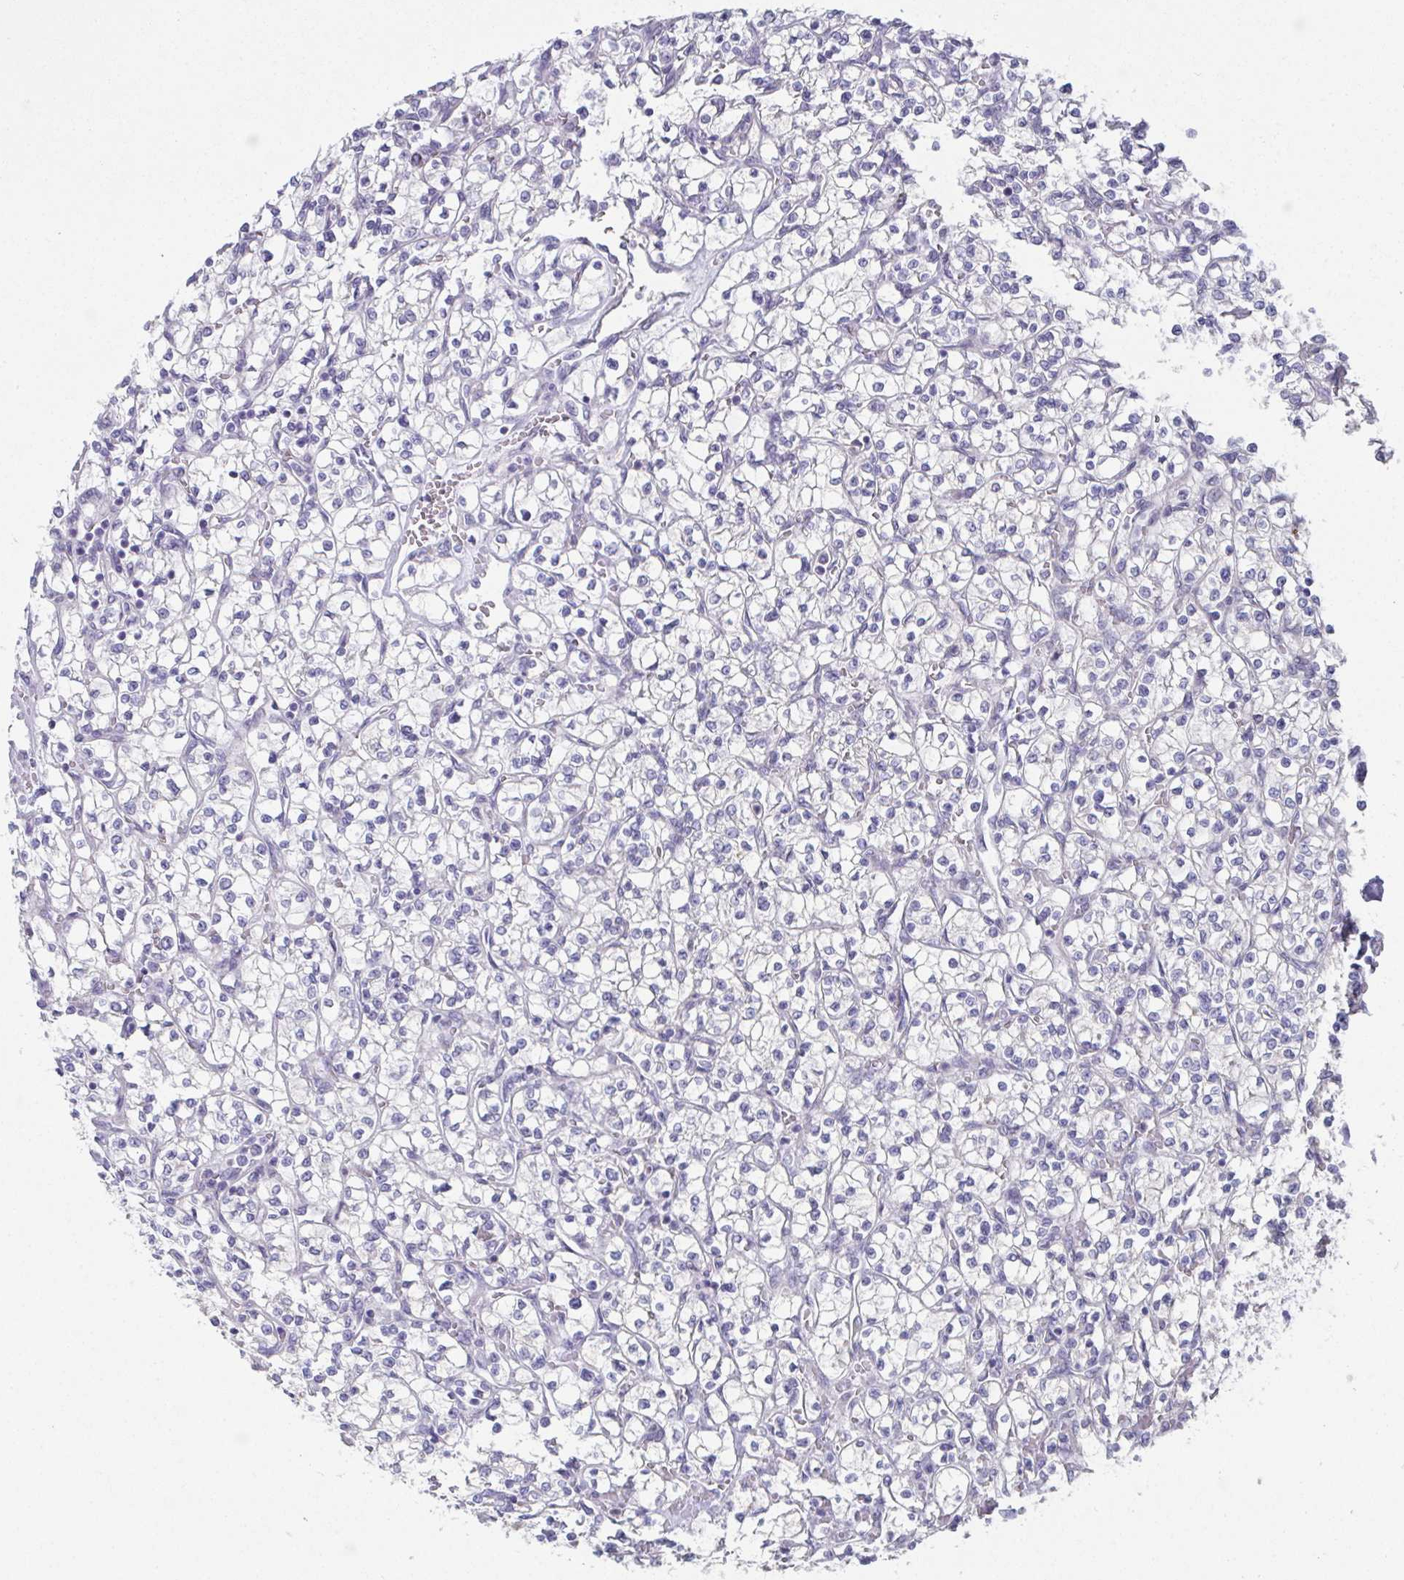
{"staining": {"intensity": "negative", "quantity": "none", "location": "none"}, "tissue": "renal cancer", "cell_type": "Tumor cells", "image_type": "cancer", "snomed": [{"axis": "morphology", "description": "Adenocarcinoma, NOS"}, {"axis": "topography", "description": "Kidney"}], "caption": "There is no significant expression in tumor cells of renal cancer (adenocarcinoma).", "gene": "RBP1", "patient": {"sex": "female", "age": 64}}